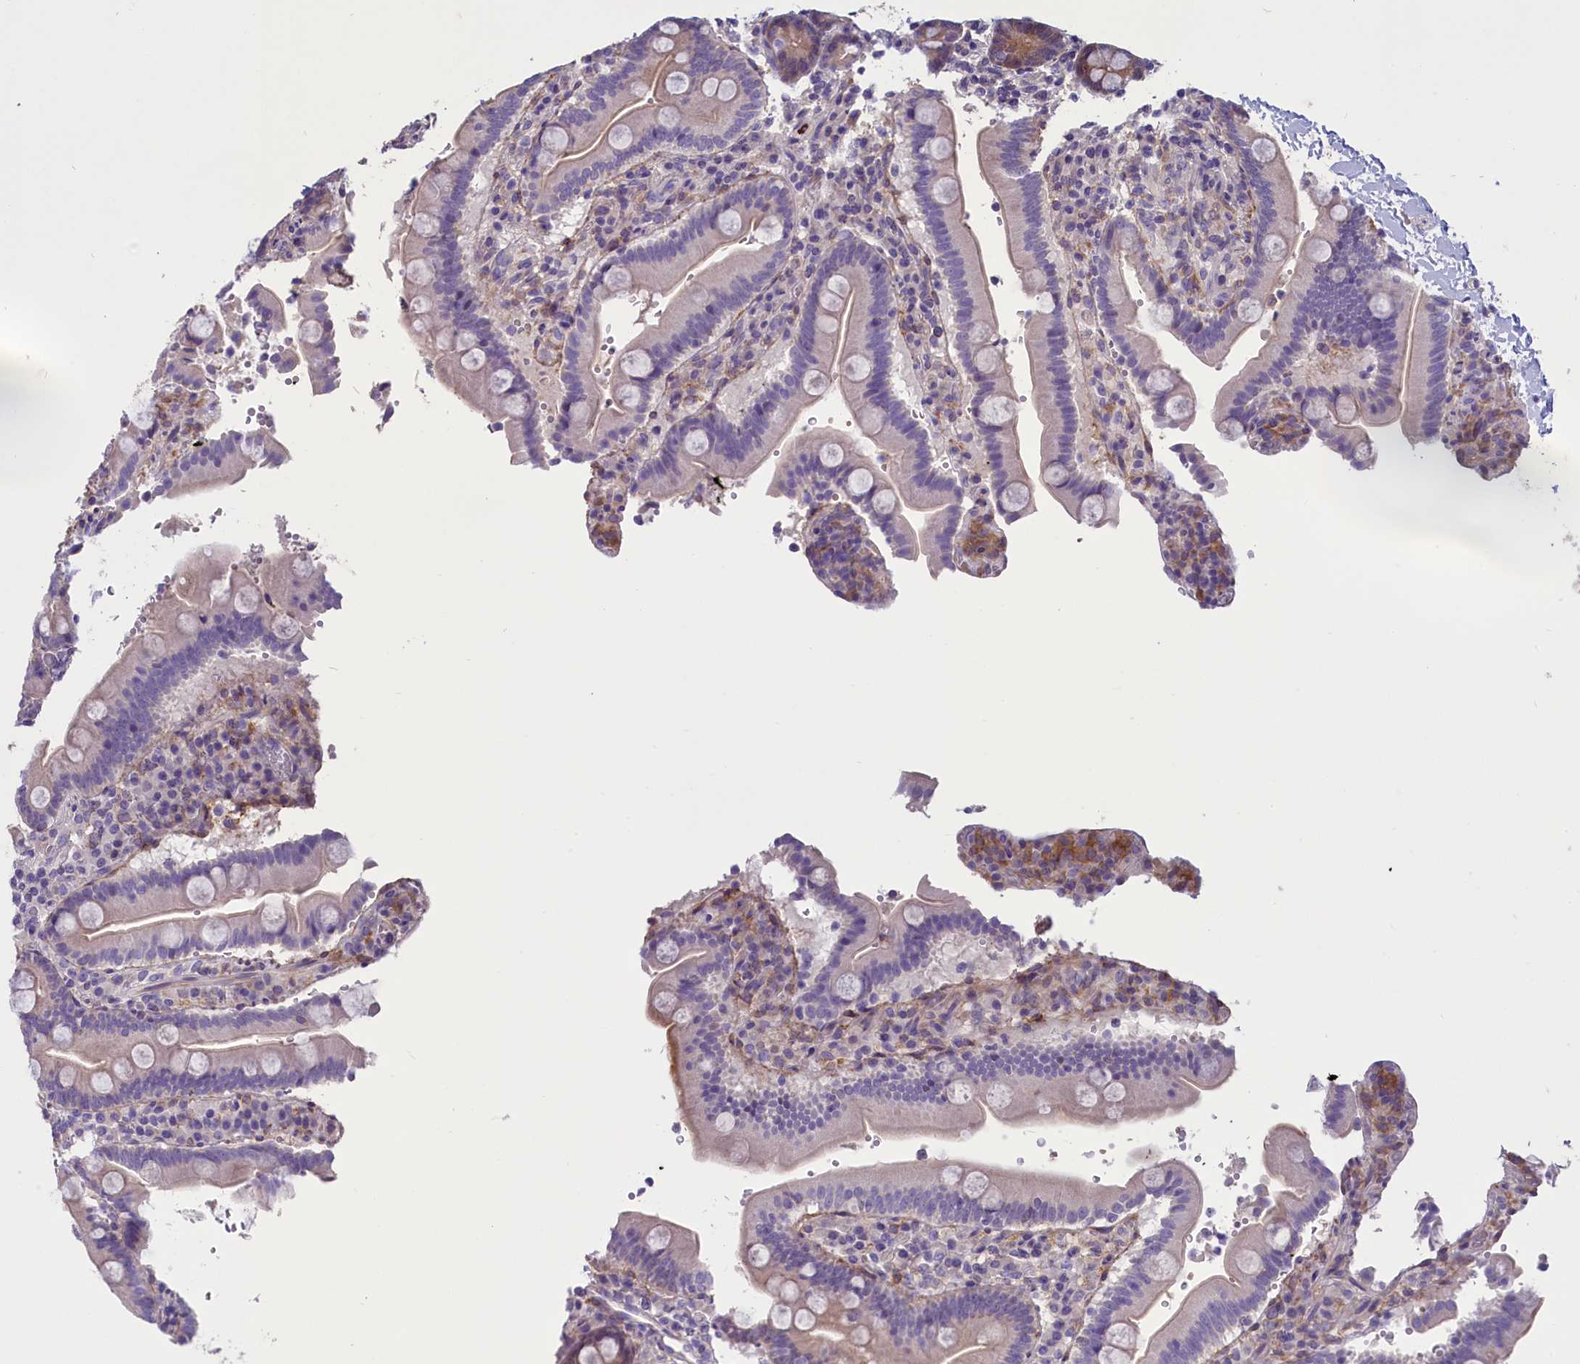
{"staining": {"intensity": "moderate", "quantity": "25%-75%", "location": "cytoplasmic/membranous"}, "tissue": "duodenum", "cell_type": "Glandular cells", "image_type": "normal", "snomed": [{"axis": "morphology", "description": "Normal tissue, NOS"}, {"axis": "topography", "description": "Small intestine, NOS"}], "caption": "Protein staining demonstrates moderate cytoplasmic/membranous positivity in about 25%-75% of glandular cells in normal duodenum. (Stains: DAB in brown, nuclei in blue, Microscopy: brightfield microscopy at high magnification).", "gene": "ENPP6", "patient": {"sex": "female", "age": 71}}